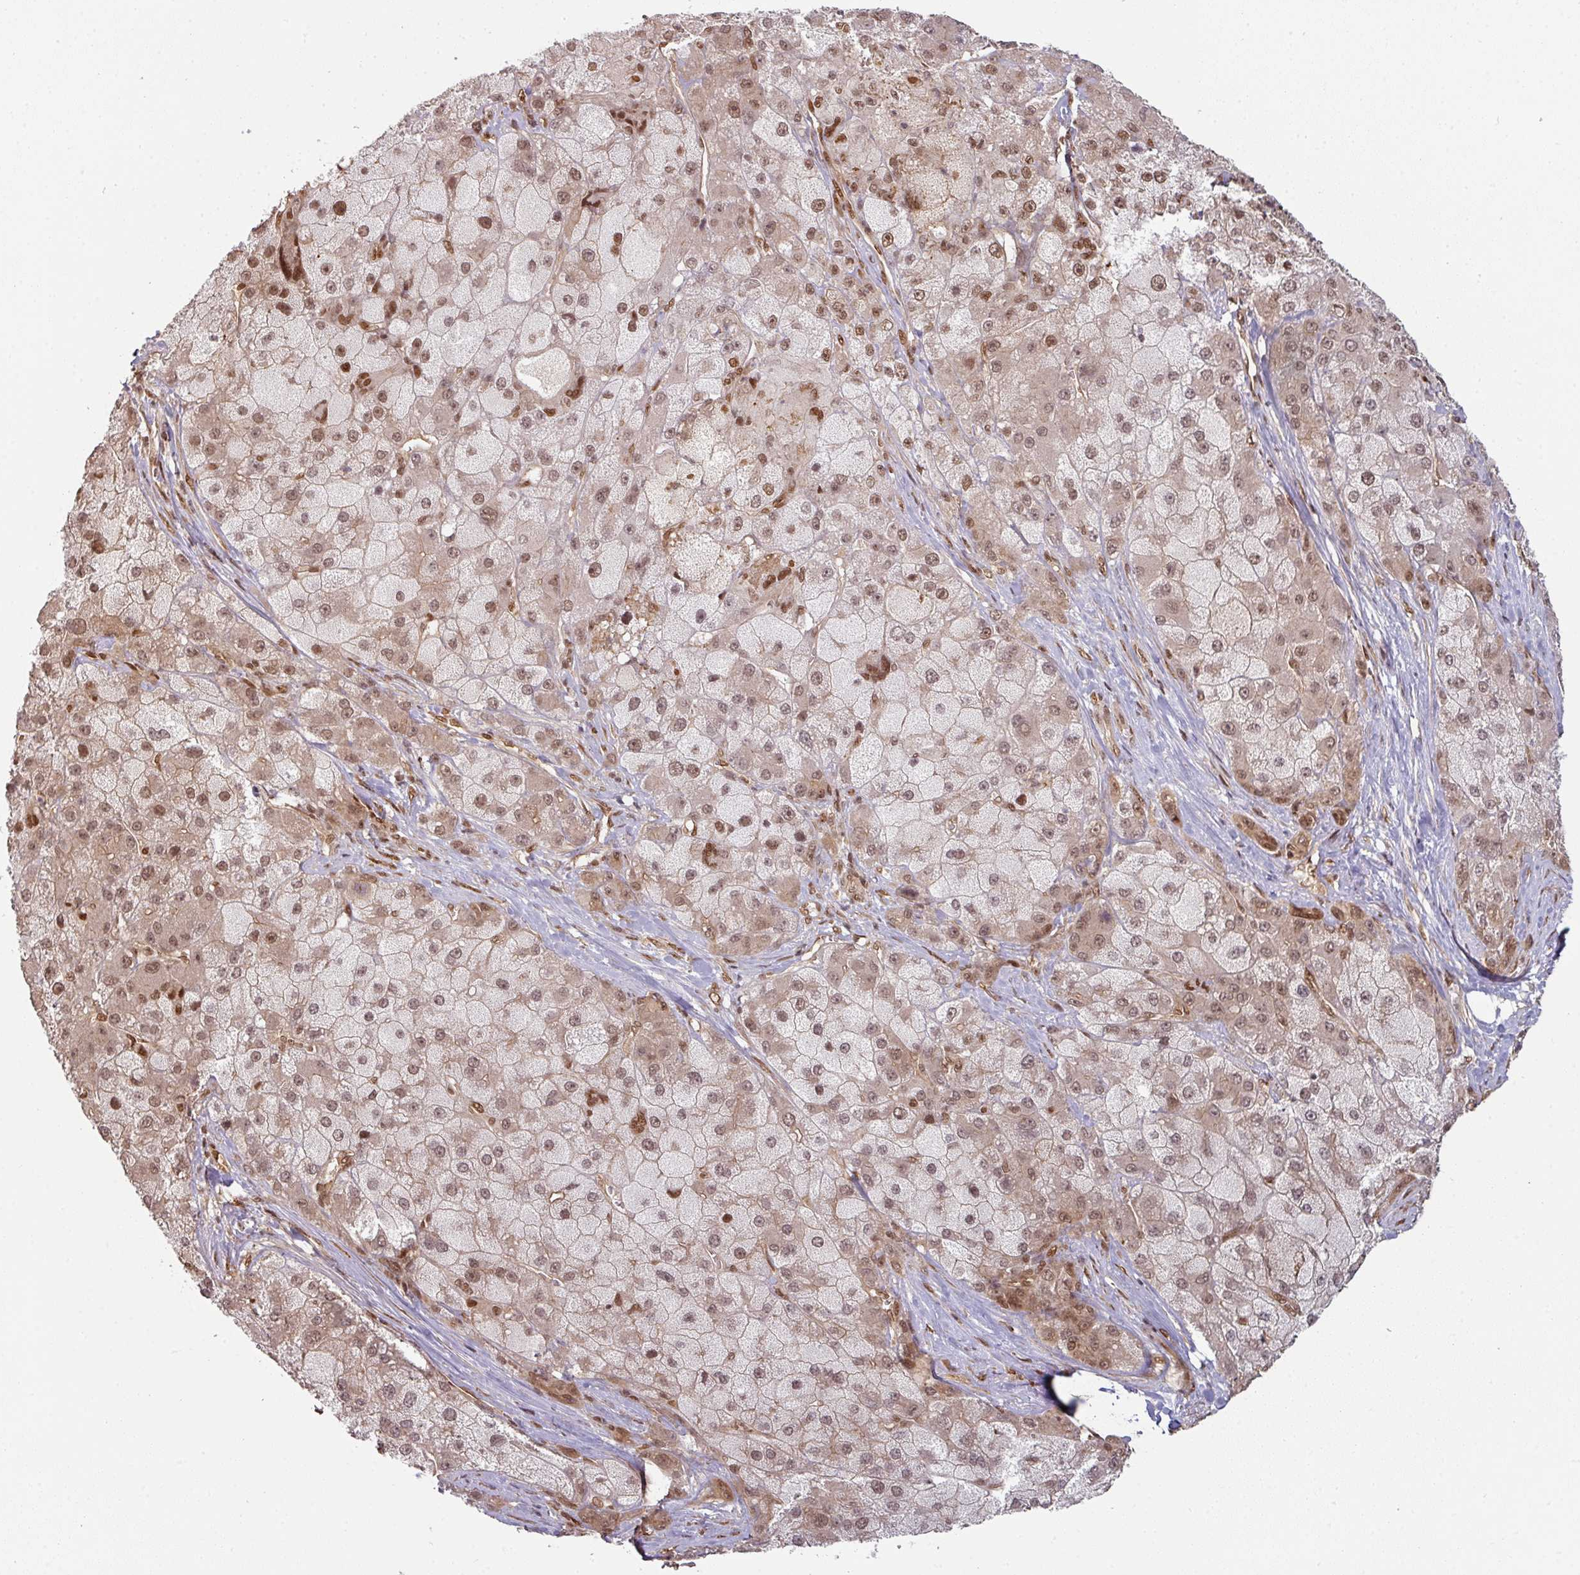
{"staining": {"intensity": "moderate", "quantity": "25%-75%", "location": "nuclear"}, "tissue": "liver cancer", "cell_type": "Tumor cells", "image_type": "cancer", "snomed": [{"axis": "morphology", "description": "Carcinoma, Hepatocellular, NOS"}, {"axis": "topography", "description": "Liver"}], "caption": "Hepatocellular carcinoma (liver) was stained to show a protein in brown. There is medium levels of moderate nuclear expression in approximately 25%-75% of tumor cells. (IHC, brightfield microscopy, high magnification).", "gene": "SIK3", "patient": {"sex": "male", "age": 67}}